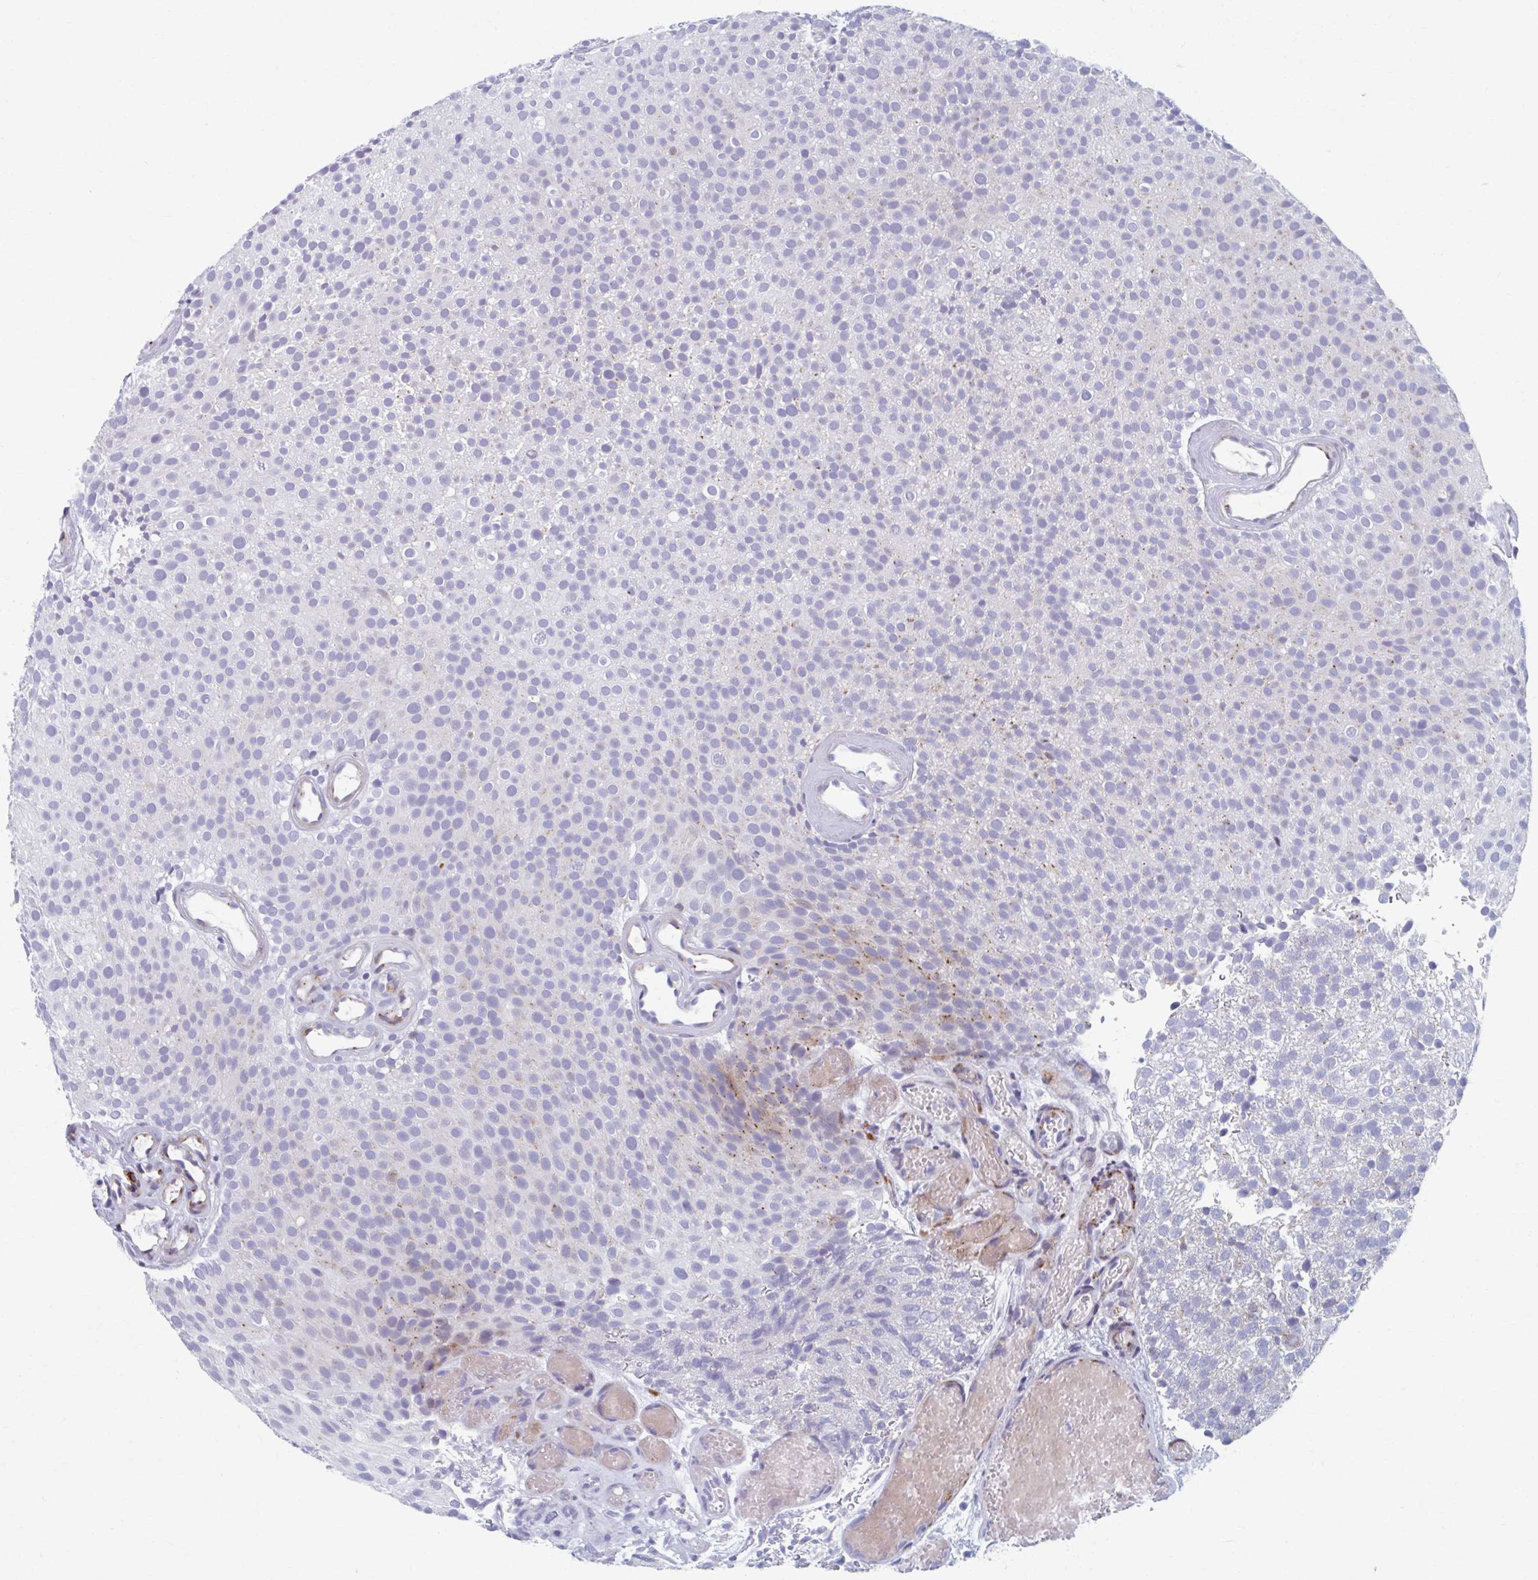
{"staining": {"intensity": "negative", "quantity": "none", "location": "none"}, "tissue": "urothelial cancer", "cell_type": "Tumor cells", "image_type": "cancer", "snomed": [{"axis": "morphology", "description": "Urothelial carcinoma, Low grade"}, {"axis": "topography", "description": "Urinary bladder"}], "caption": "Immunohistochemical staining of human urothelial cancer reveals no significant positivity in tumor cells.", "gene": "OLFM2", "patient": {"sex": "male", "age": 78}}